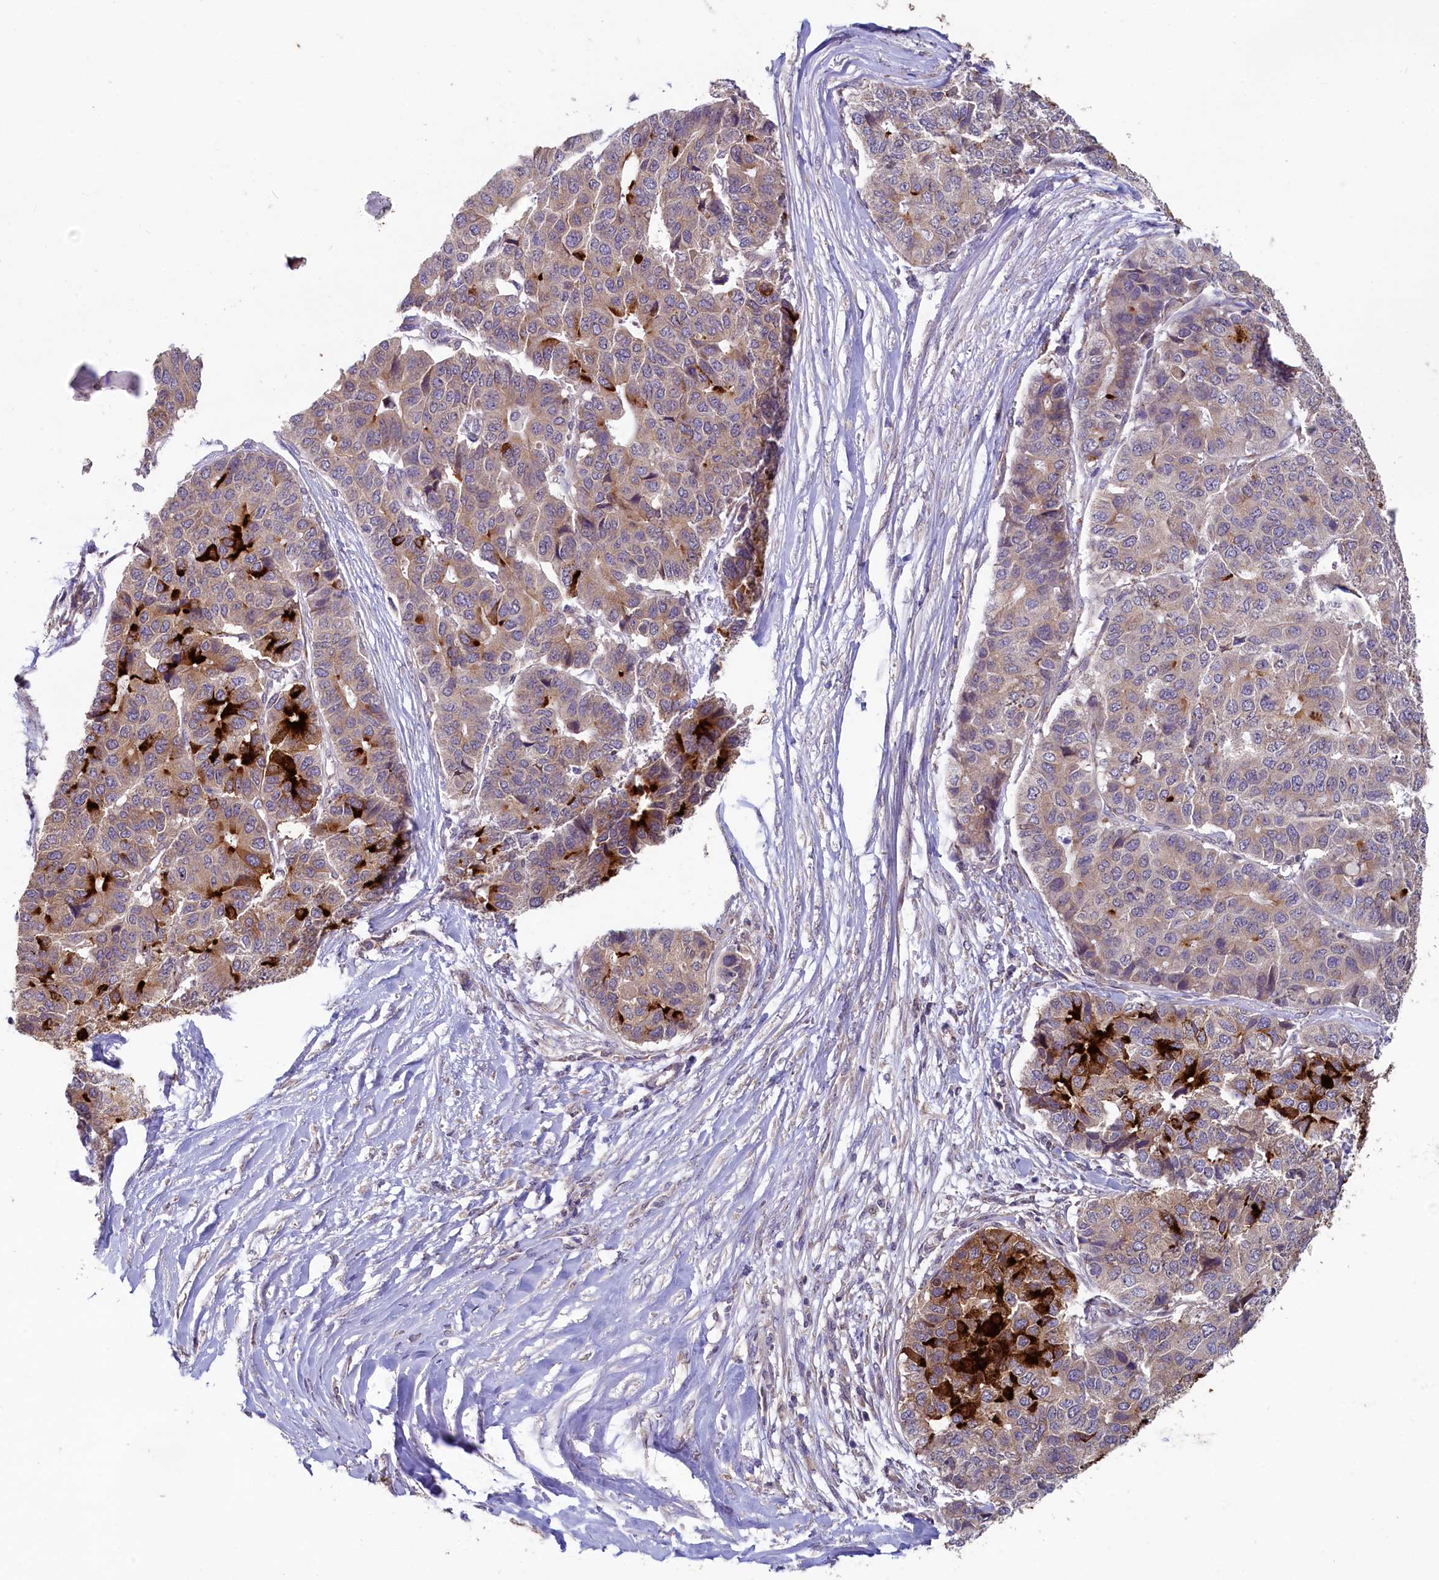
{"staining": {"intensity": "strong", "quantity": "25%-75%", "location": "cytoplasmic/membranous"}, "tissue": "pancreatic cancer", "cell_type": "Tumor cells", "image_type": "cancer", "snomed": [{"axis": "morphology", "description": "Adenocarcinoma, NOS"}, {"axis": "topography", "description": "Pancreas"}], "caption": "There is high levels of strong cytoplasmic/membranous expression in tumor cells of adenocarcinoma (pancreatic), as demonstrated by immunohistochemical staining (brown color).", "gene": "SPATA2L", "patient": {"sex": "male", "age": 50}}